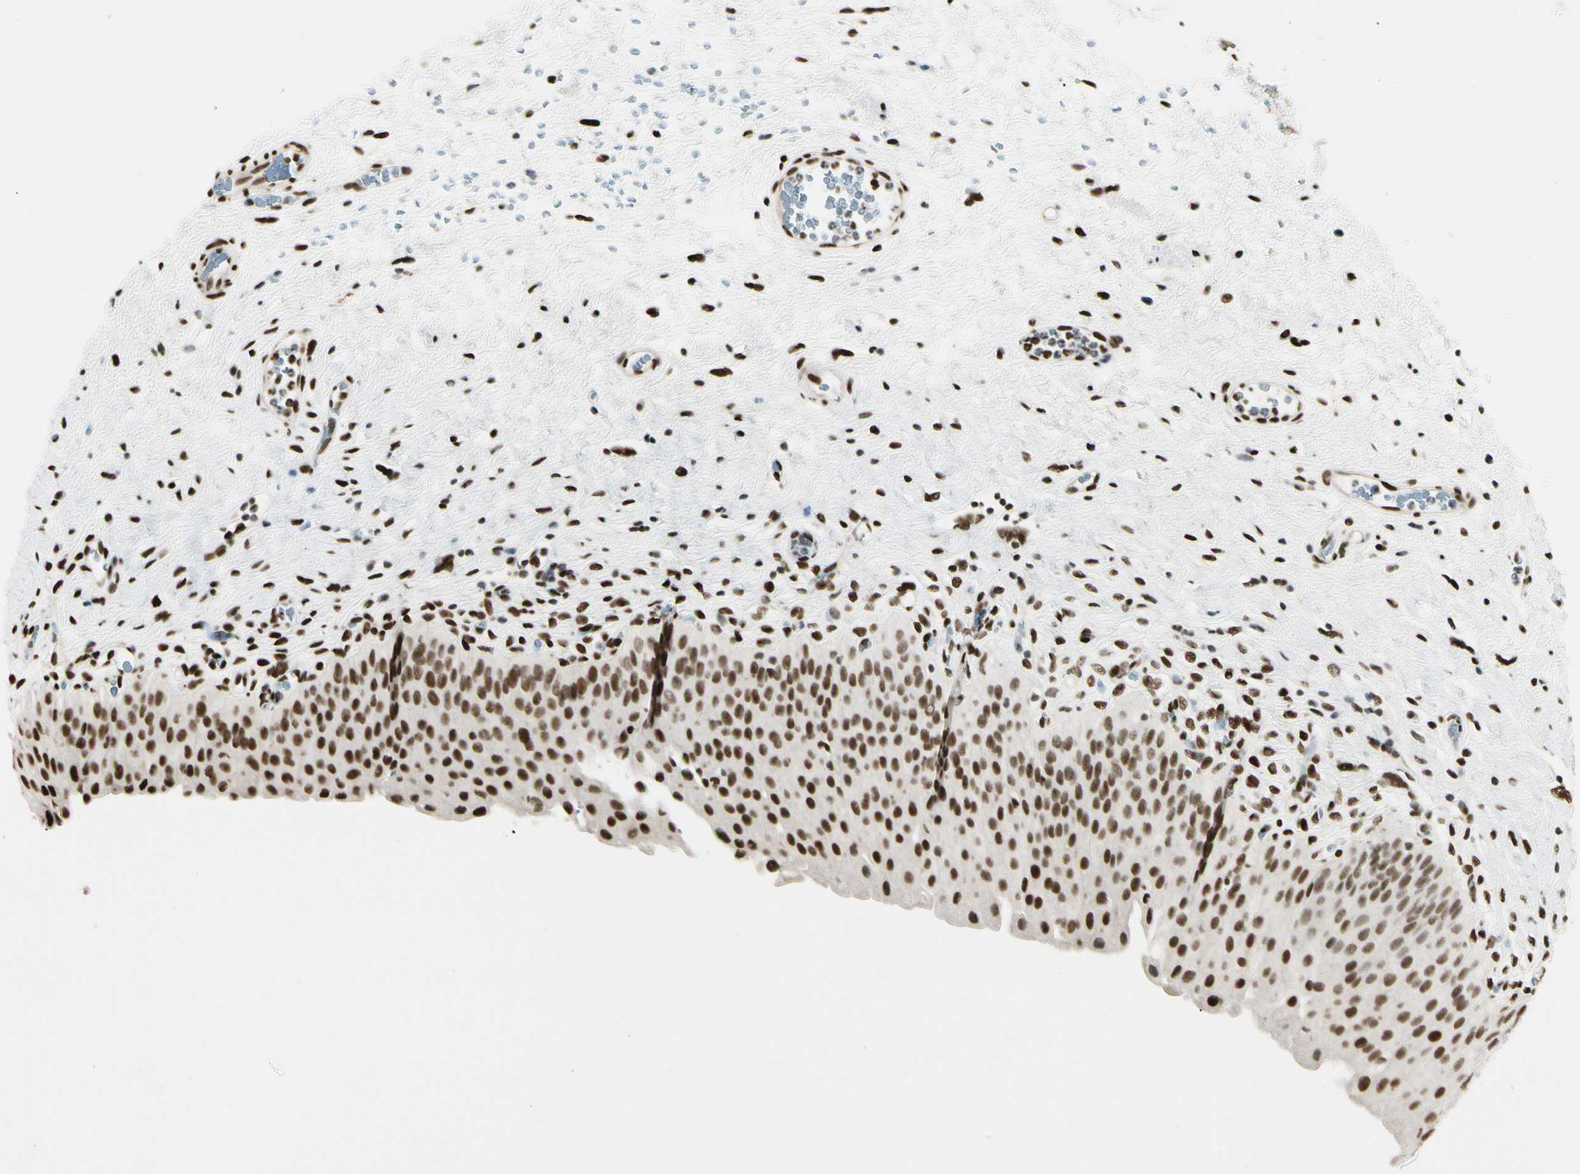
{"staining": {"intensity": "strong", "quantity": ">75%", "location": "nuclear"}, "tissue": "urinary bladder", "cell_type": "Urothelial cells", "image_type": "normal", "snomed": [{"axis": "morphology", "description": "Normal tissue, NOS"}, {"axis": "morphology", "description": "Urothelial carcinoma, High grade"}, {"axis": "topography", "description": "Urinary bladder"}], "caption": "IHC photomicrograph of normal urinary bladder: human urinary bladder stained using immunohistochemistry (IHC) demonstrates high levels of strong protein expression localized specifically in the nuclear of urothelial cells, appearing as a nuclear brown color.", "gene": "FUS", "patient": {"sex": "male", "age": 46}}